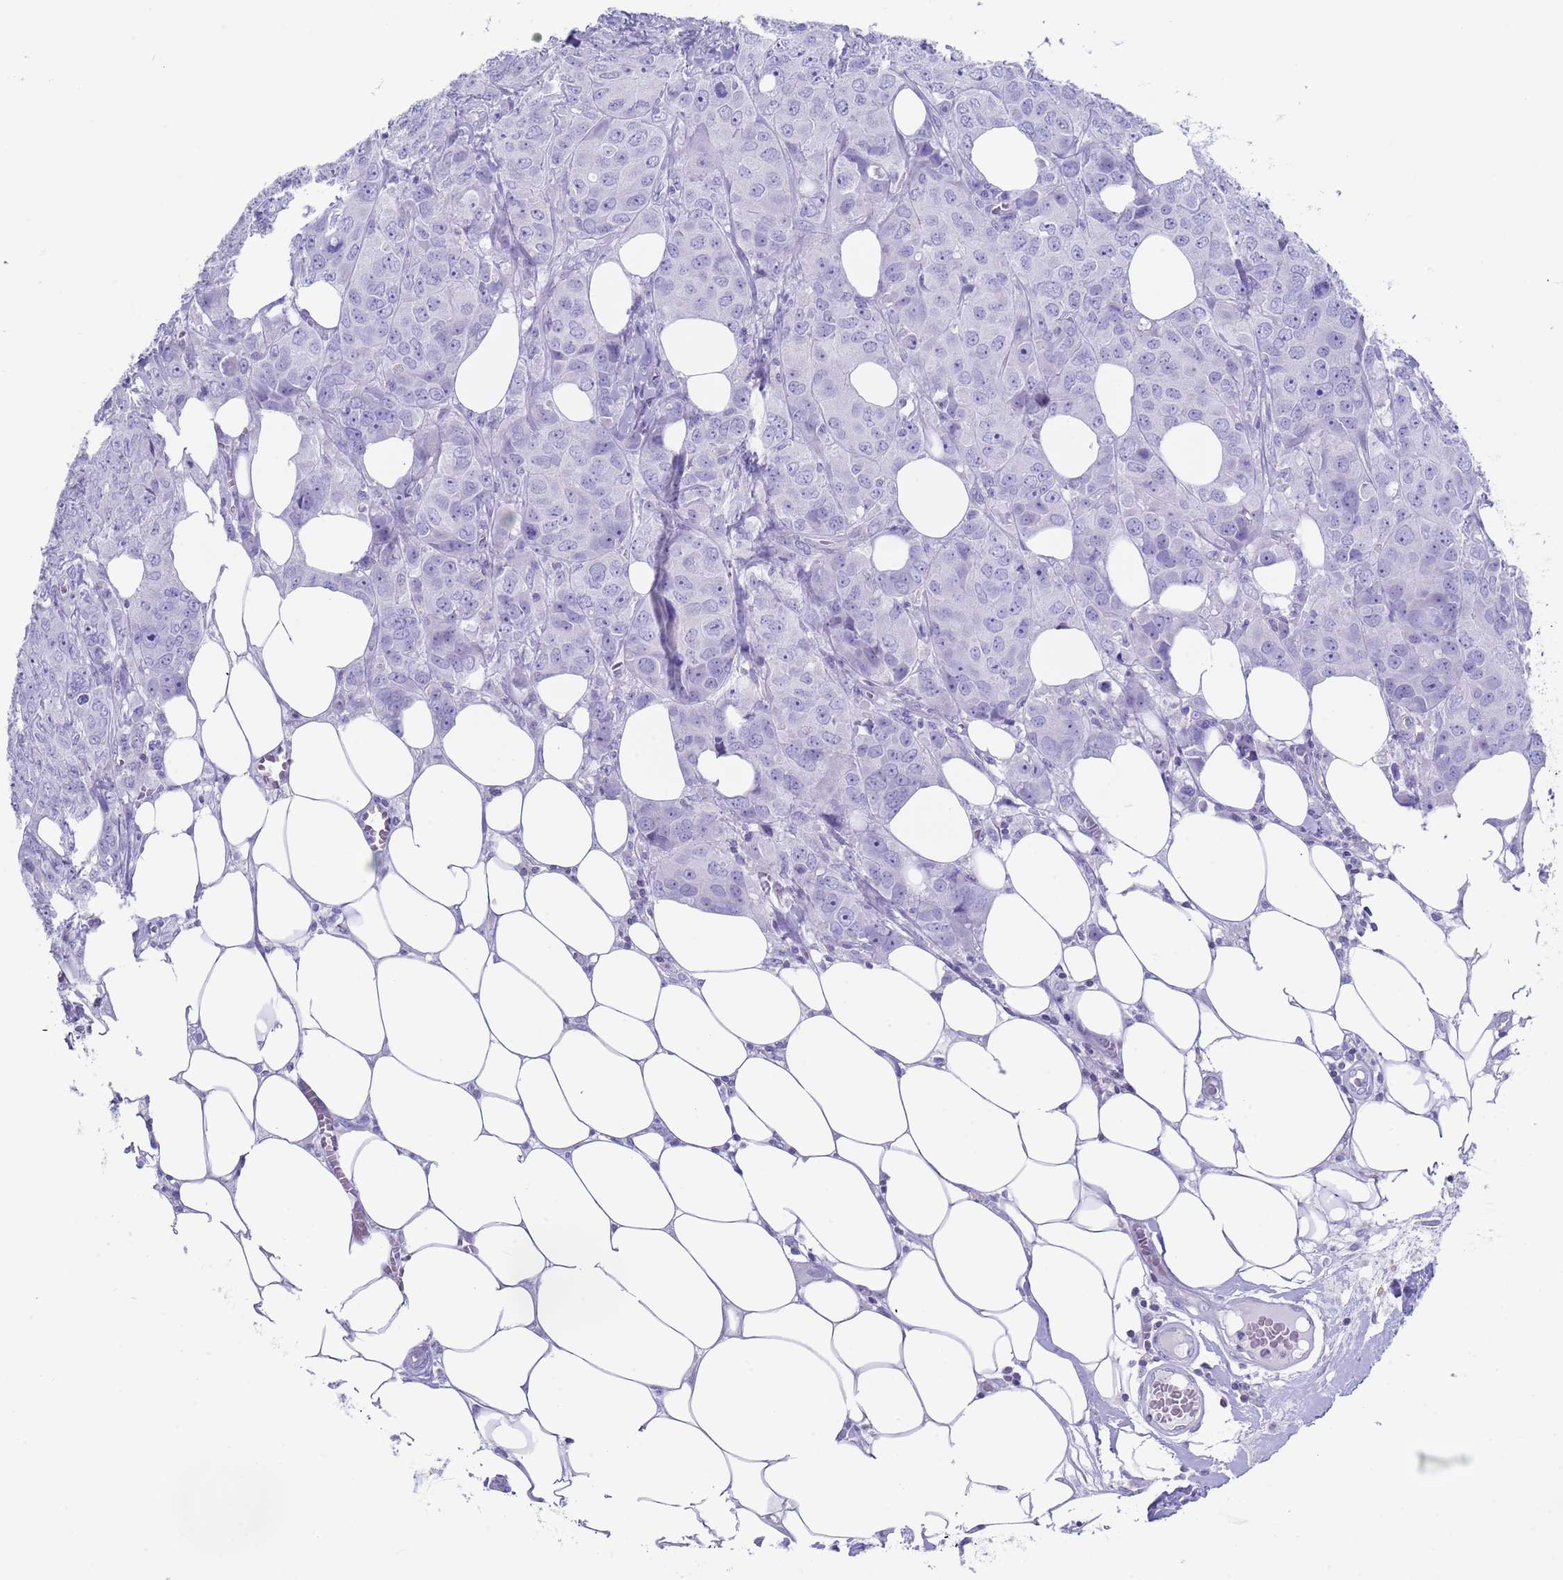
{"staining": {"intensity": "negative", "quantity": "none", "location": "none"}, "tissue": "breast cancer", "cell_type": "Tumor cells", "image_type": "cancer", "snomed": [{"axis": "morphology", "description": "Duct carcinoma"}, {"axis": "topography", "description": "Breast"}], "caption": "Human invasive ductal carcinoma (breast) stained for a protein using immunohistochemistry (IHC) exhibits no expression in tumor cells.", "gene": "CPXM2", "patient": {"sex": "female", "age": 43}}